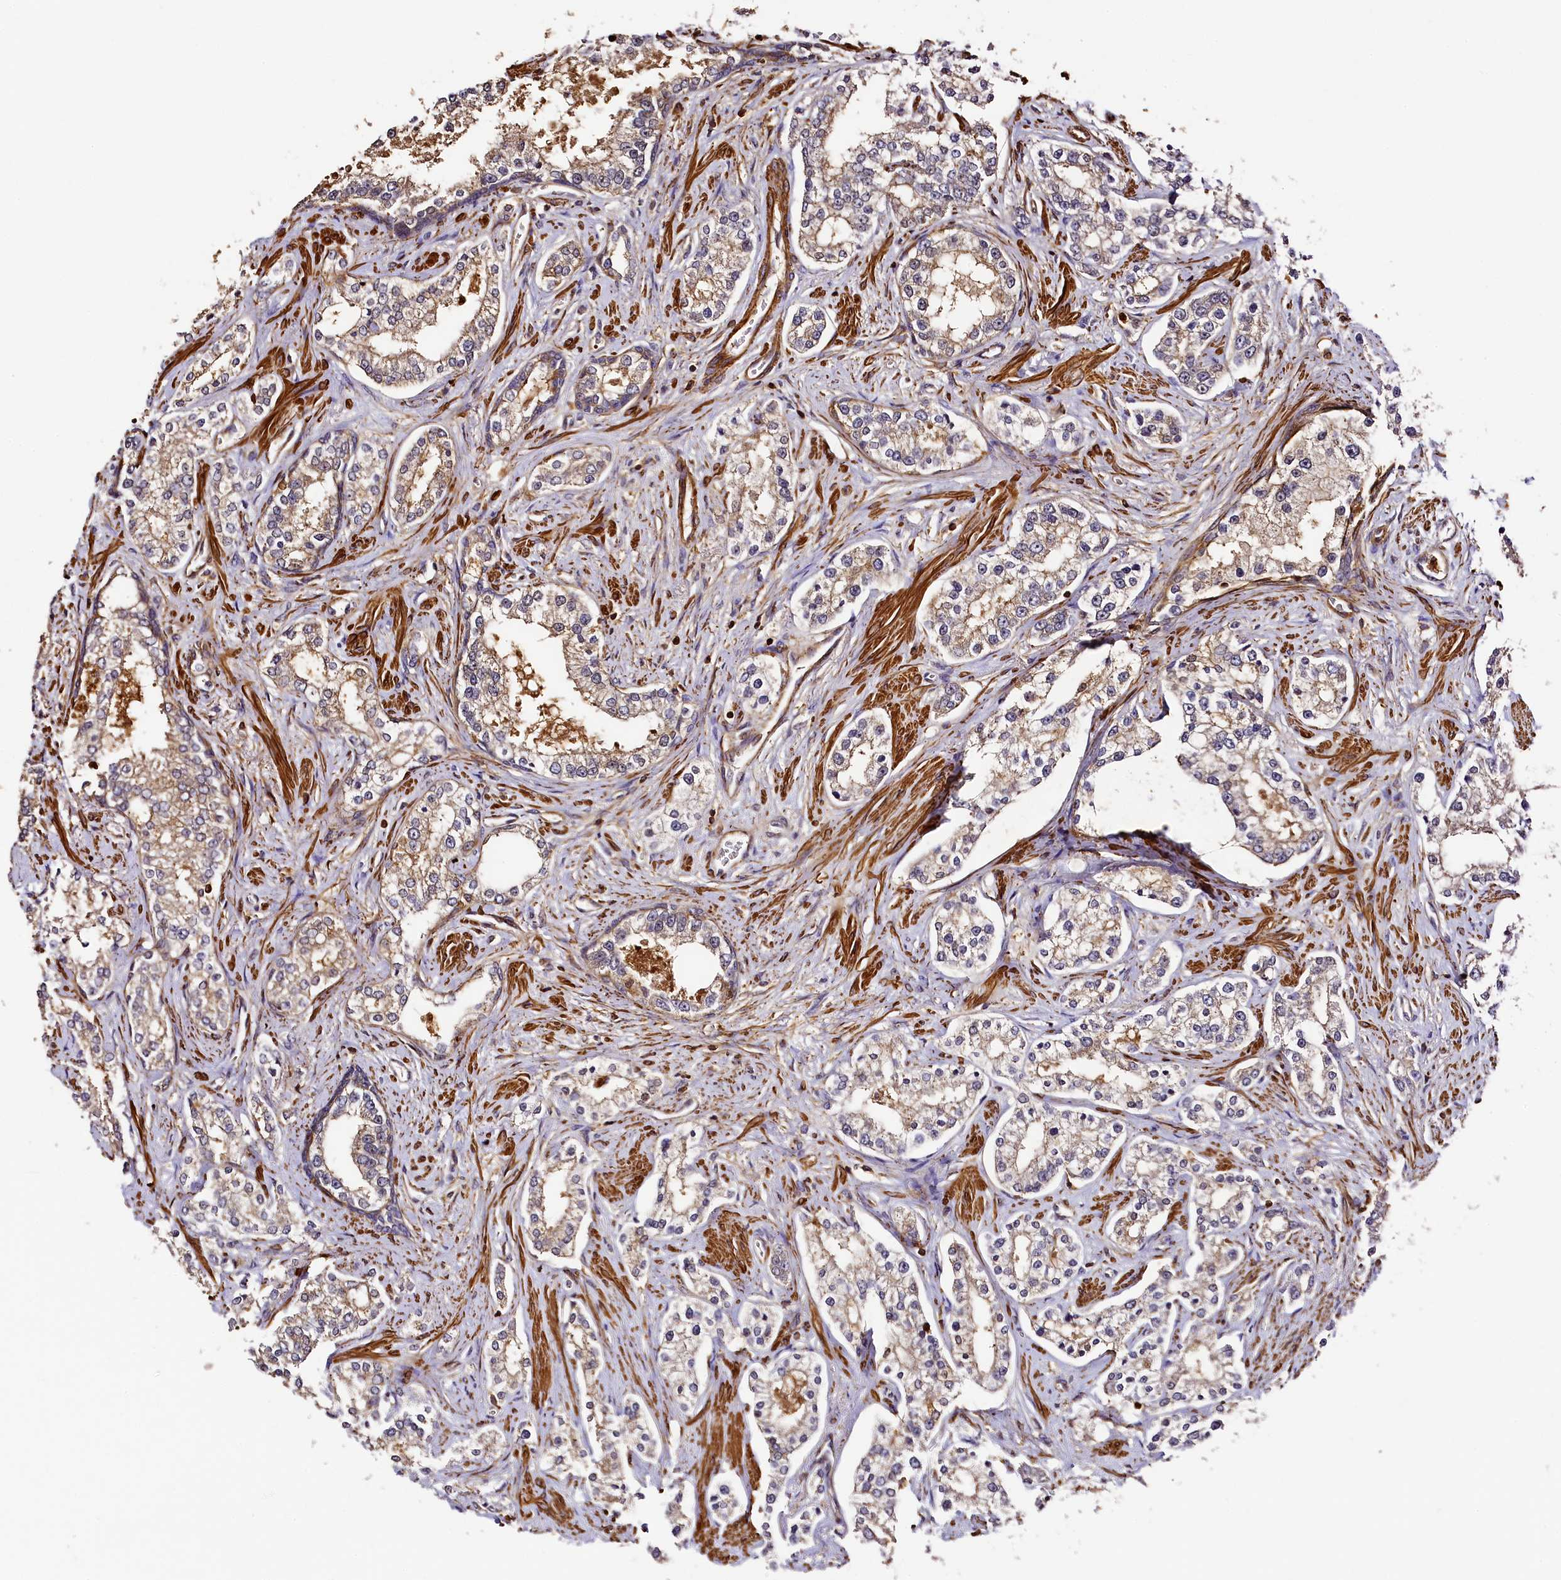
{"staining": {"intensity": "weak", "quantity": ">75%", "location": "cytoplasmic/membranous"}, "tissue": "prostate cancer", "cell_type": "Tumor cells", "image_type": "cancer", "snomed": [{"axis": "morphology", "description": "Normal tissue, NOS"}, {"axis": "morphology", "description": "Adenocarcinoma, High grade"}, {"axis": "topography", "description": "Prostate"}], "caption": "Adenocarcinoma (high-grade) (prostate) stained with a protein marker reveals weak staining in tumor cells.", "gene": "RAPSN", "patient": {"sex": "male", "age": 83}}